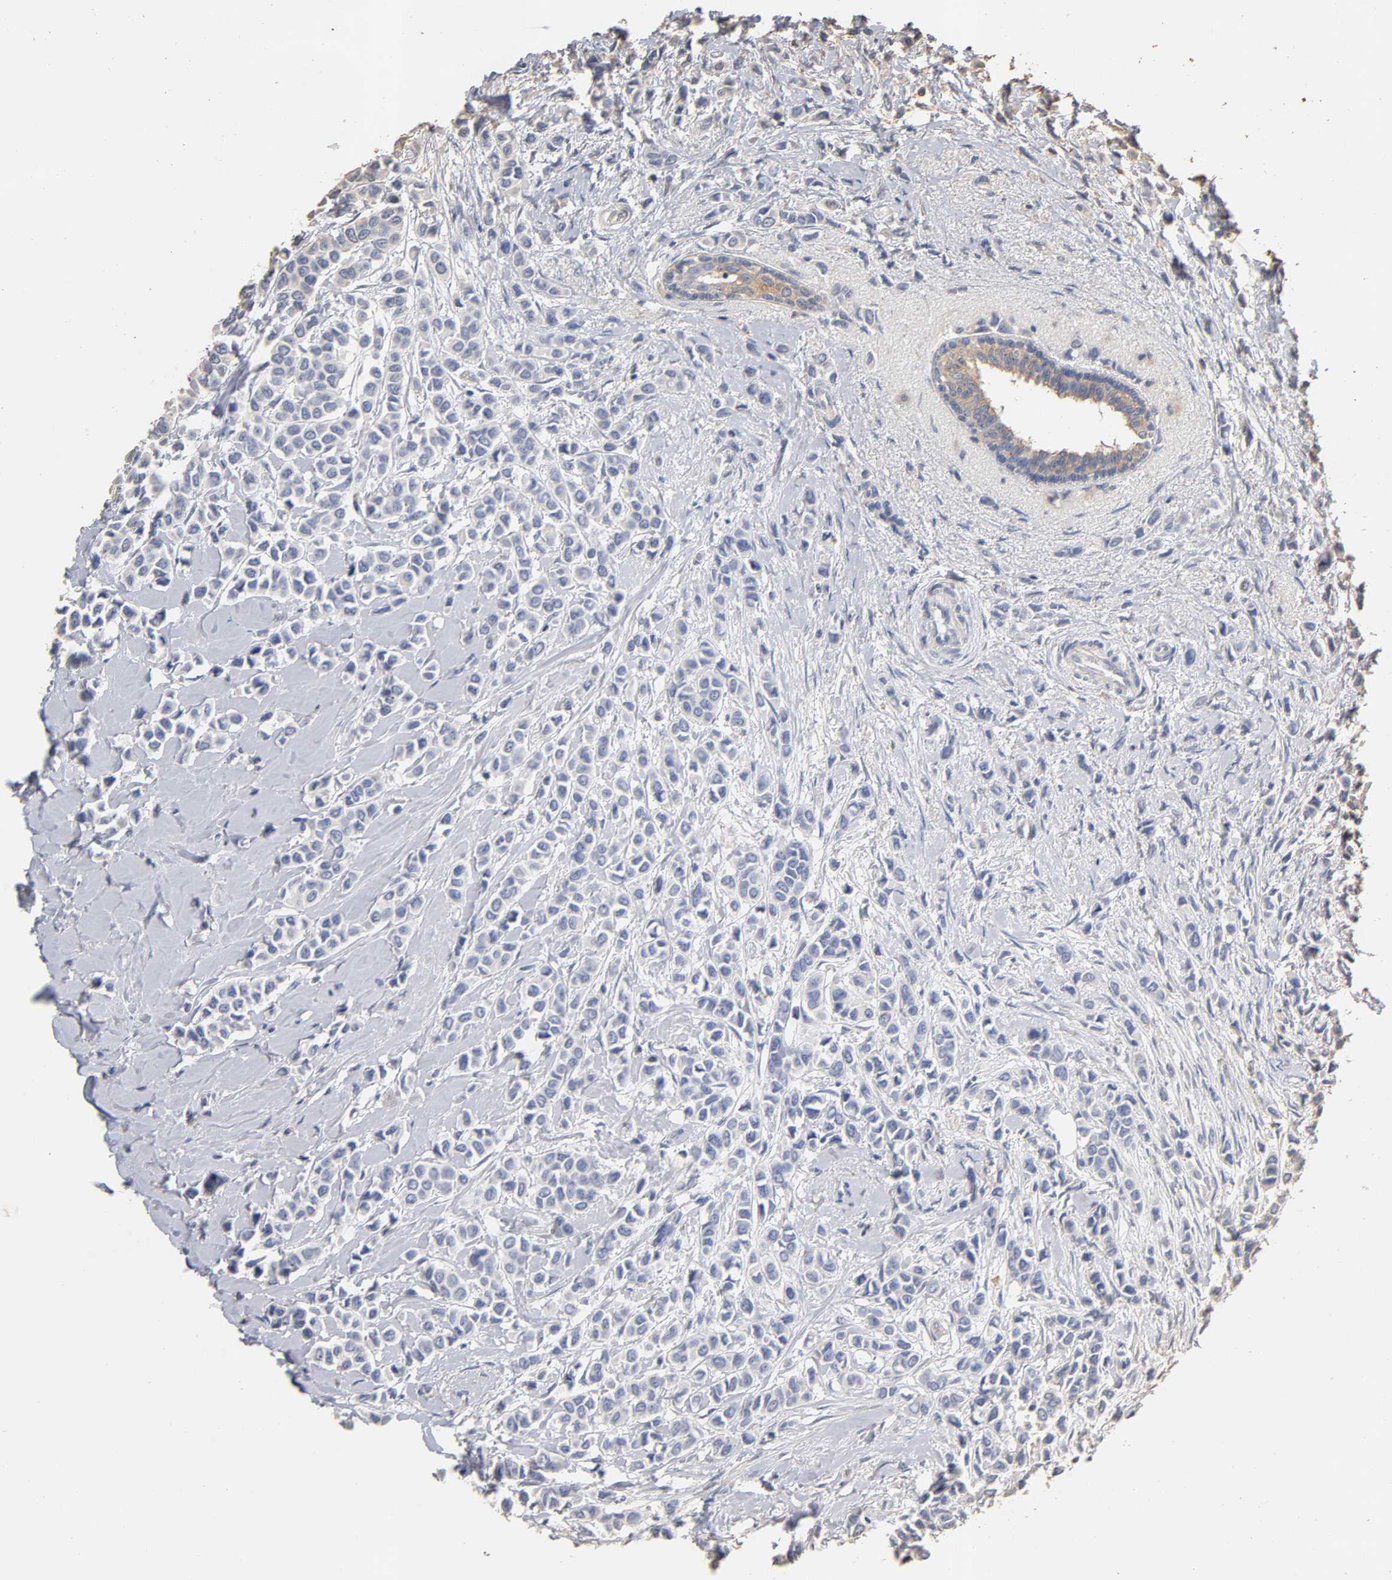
{"staining": {"intensity": "negative", "quantity": "none", "location": "none"}, "tissue": "breast cancer", "cell_type": "Tumor cells", "image_type": "cancer", "snomed": [{"axis": "morphology", "description": "Lobular carcinoma"}, {"axis": "topography", "description": "Breast"}], "caption": "DAB immunohistochemical staining of human breast lobular carcinoma reveals no significant positivity in tumor cells. (Immunohistochemistry (ihc), brightfield microscopy, high magnification).", "gene": "VSIG4", "patient": {"sex": "female", "age": 51}}